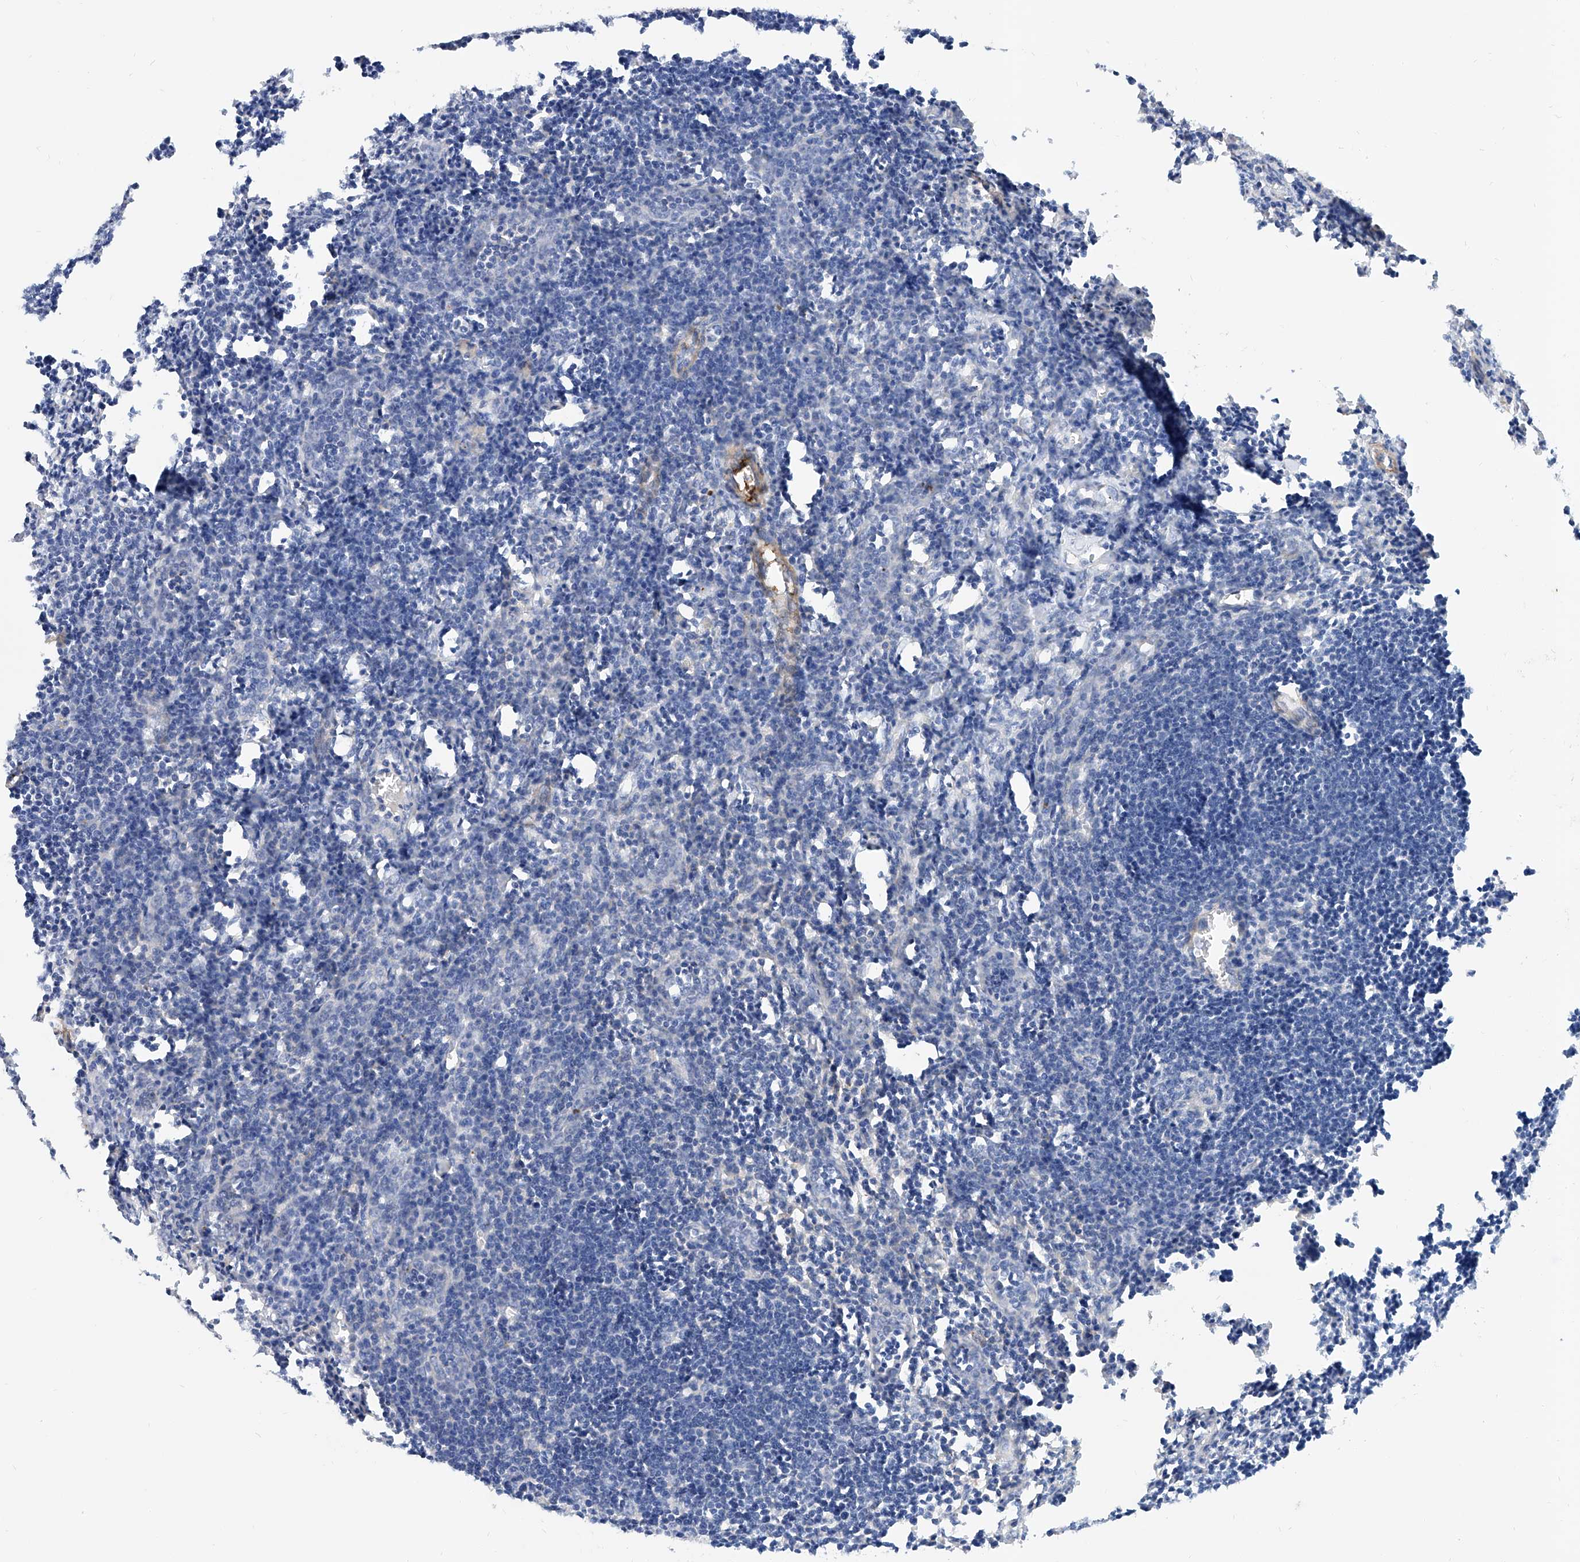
{"staining": {"intensity": "negative", "quantity": "none", "location": "none"}, "tissue": "lymph node", "cell_type": "Non-germinal center cells", "image_type": "normal", "snomed": [{"axis": "morphology", "description": "Normal tissue, NOS"}, {"axis": "morphology", "description": "Malignant melanoma, Metastatic site"}, {"axis": "topography", "description": "Lymph node"}], "caption": "This is an immunohistochemistry image of unremarkable lymph node. There is no positivity in non-germinal center cells.", "gene": "TAS2R60", "patient": {"sex": "male", "age": 41}}